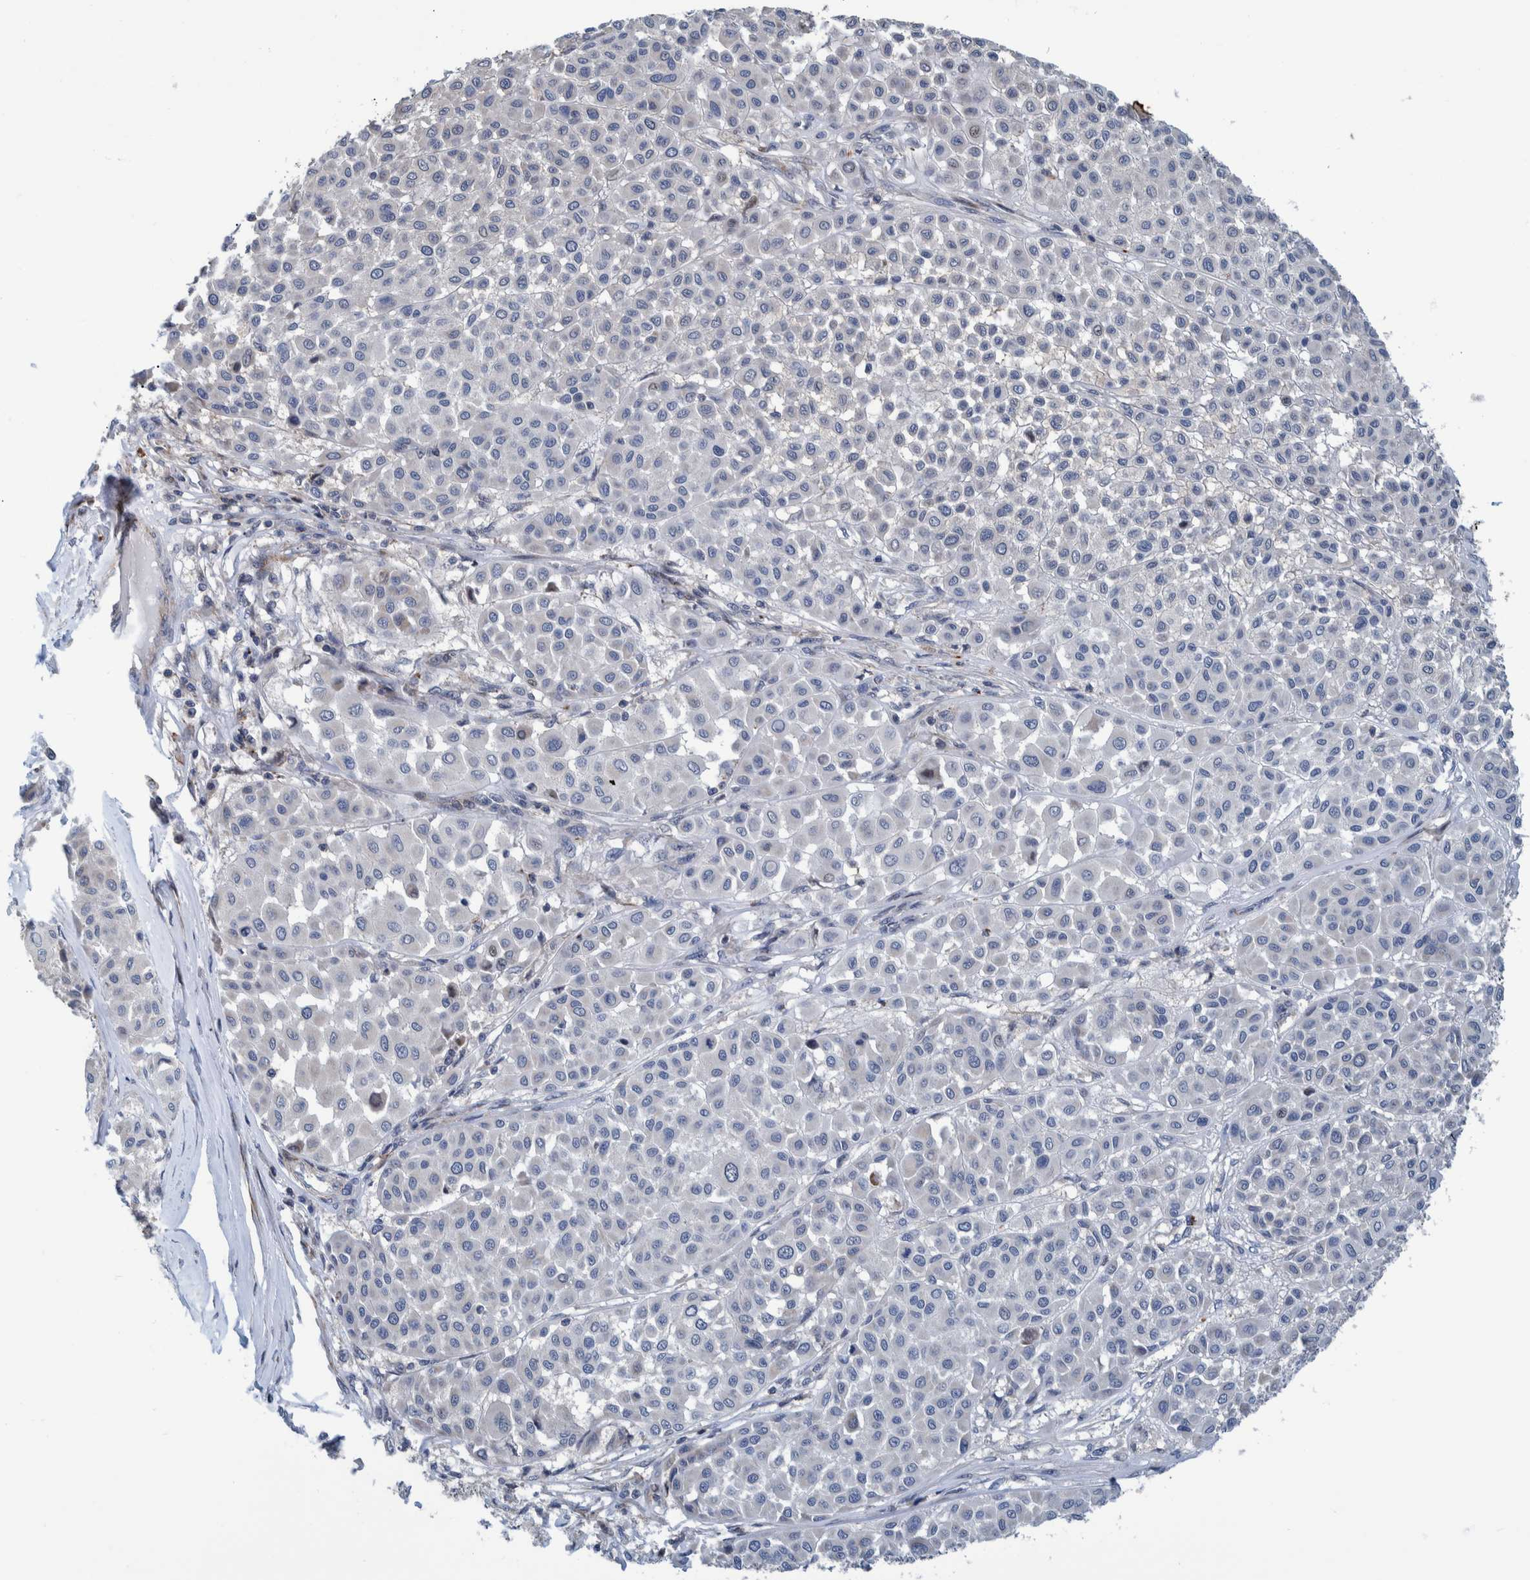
{"staining": {"intensity": "negative", "quantity": "none", "location": "none"}, "tissue": "melanoma", "cell_type": "Tumor cells", "image_type": "cancer", "snomed": [{"axis": "morphology", "description": "Malignant melanoma, Metastatic site"}, {"axis": "topography", "description": "Soft tissue"}], "caption": "Tumor cells show no significant protein positivity in melanoma.", "gene": "MKS1", "patient": {"sex": "male", "age": 41}}